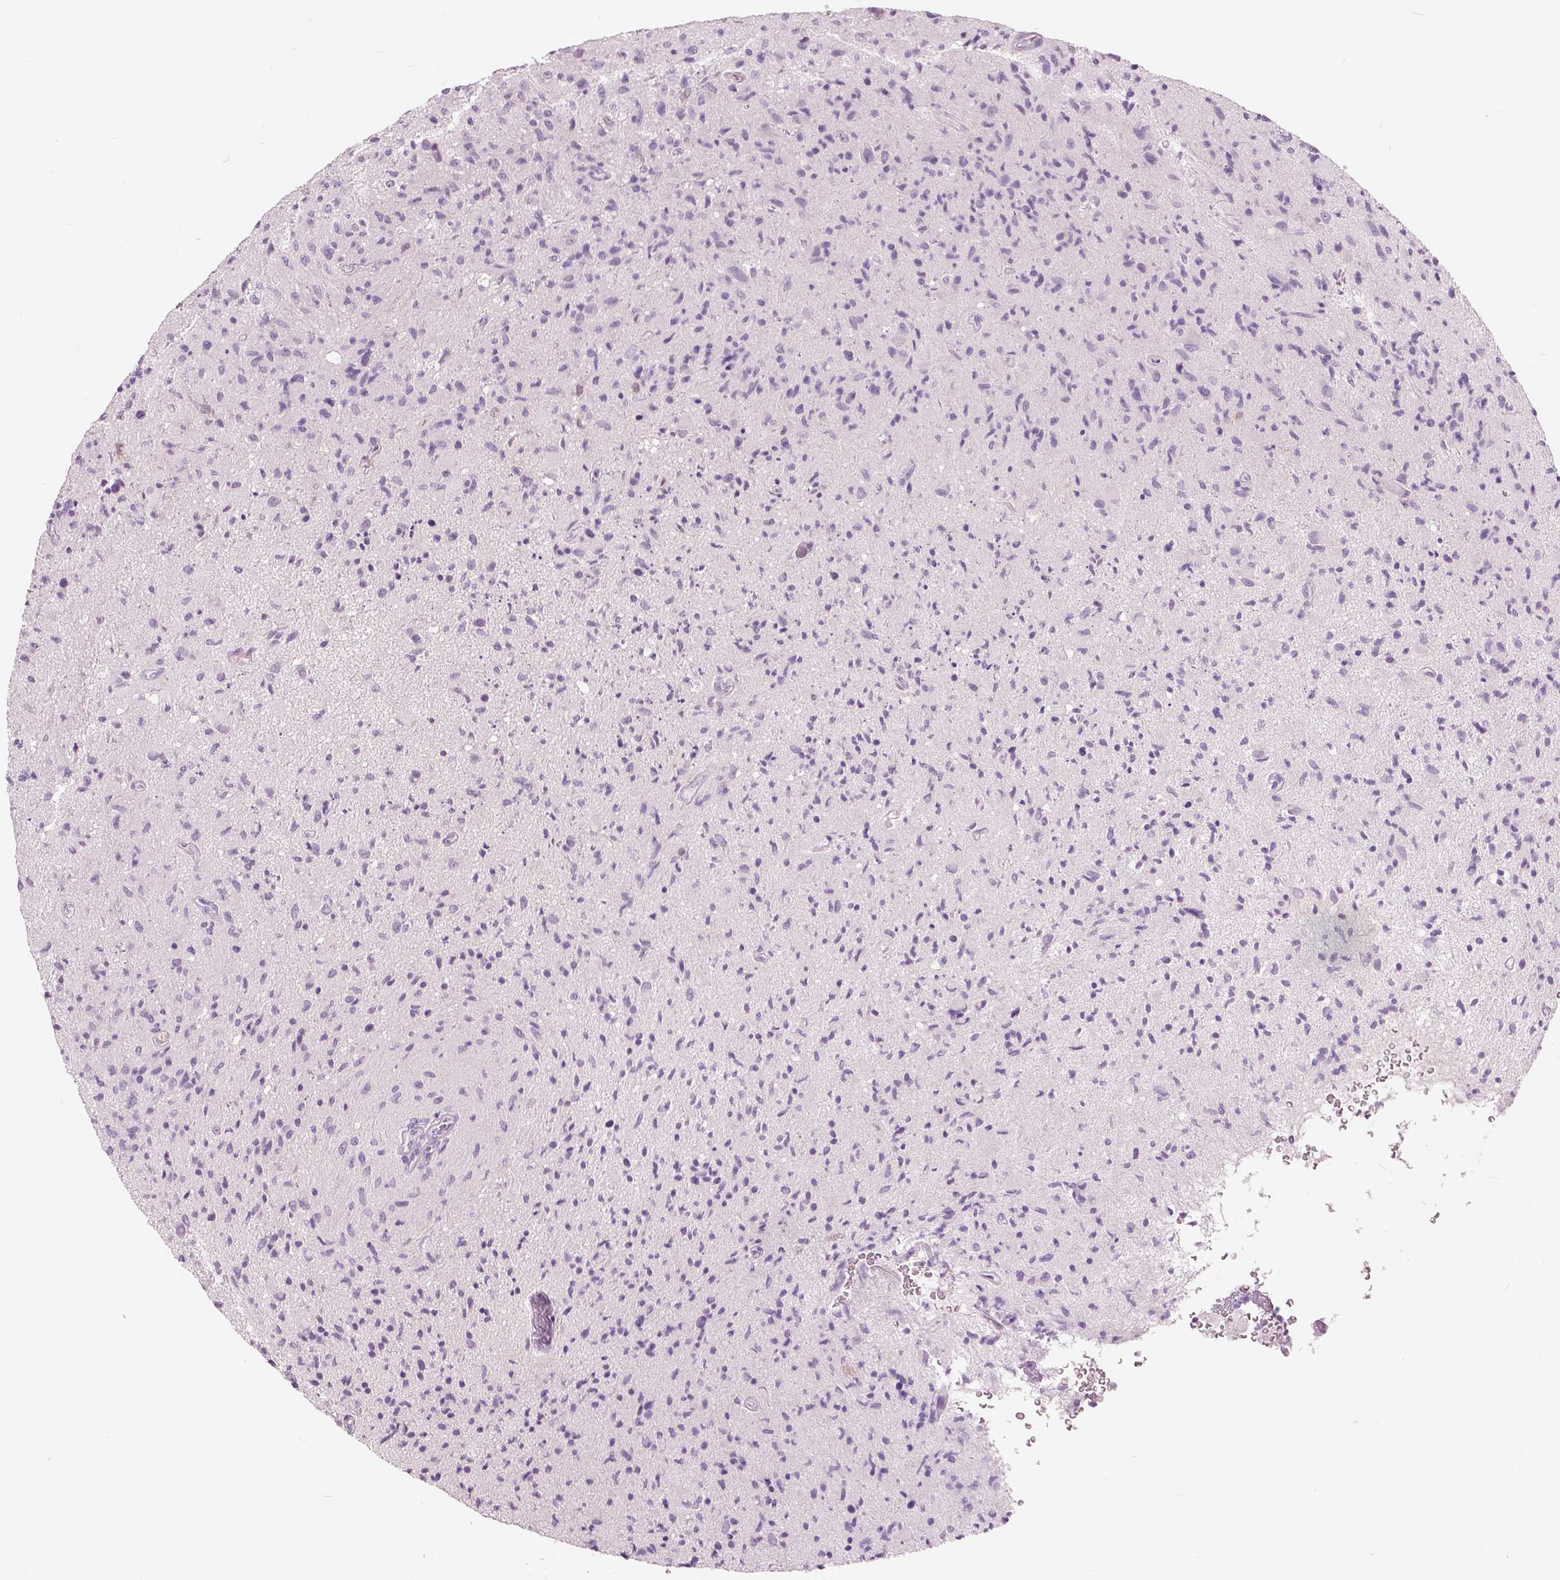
{"staining": {"intensity": "negative", "quantity": "none", "location": "none"}, "tissue": "glioma", "cell_type": "Tumor cells", "image_type": "cancer", "snomed": [{"axis": "morphology", "description": "Glioma, malignant, High grade"}, {"axis": "topography", "description": "Brain"}], "caption": "A micrograph of glioma stained for a protein reveals no brown staining in tumor cells.", "gene": "GALM", "patient": {"sex": "male", "age": 54}}